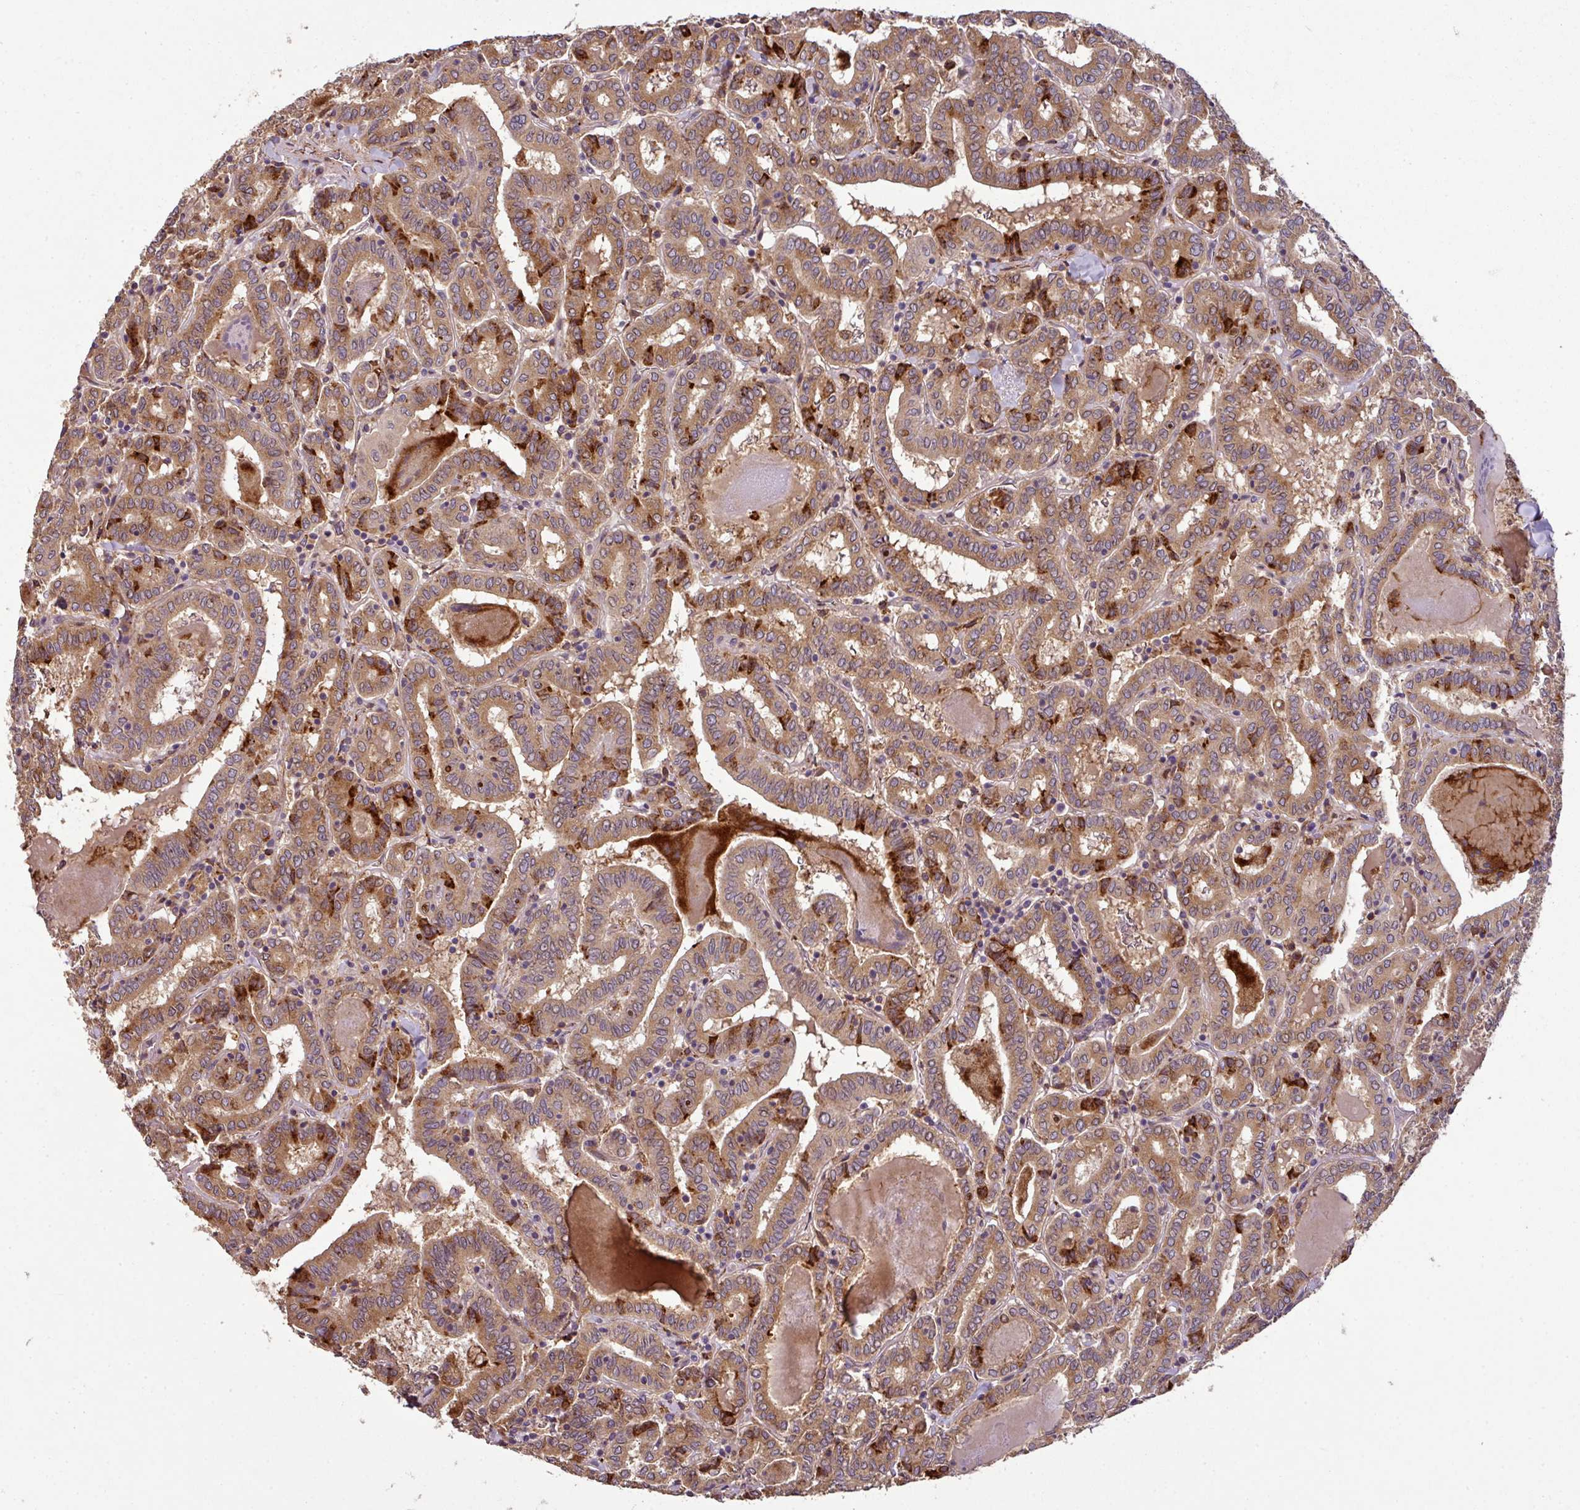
{"staining": {"intensity": "moderate", "quantity": ">75%", "location": "cytoplasmic/membranous"}, "tissue": "thyroid cancer", "cell_type": "Tumor cells", "image_type": "cancer", "snomed": [{"axis": "morphology", "description": "Papillary adenocarcinoma, NOS"}, {"axis": "topography", "description": "Thyroid gland"}], "caption": "Protein staining by immunohistochemistry (IHC) reveals moderate cytoplasmic/membranous expression in about >75% of tumor cells in thyroid cancer (papillary adenocarcinoma). The protein is shown in brown color, while the nuclei are stained blue.", "gene": "SPCS3", "patient": {"sex": "female", "age": 72}}